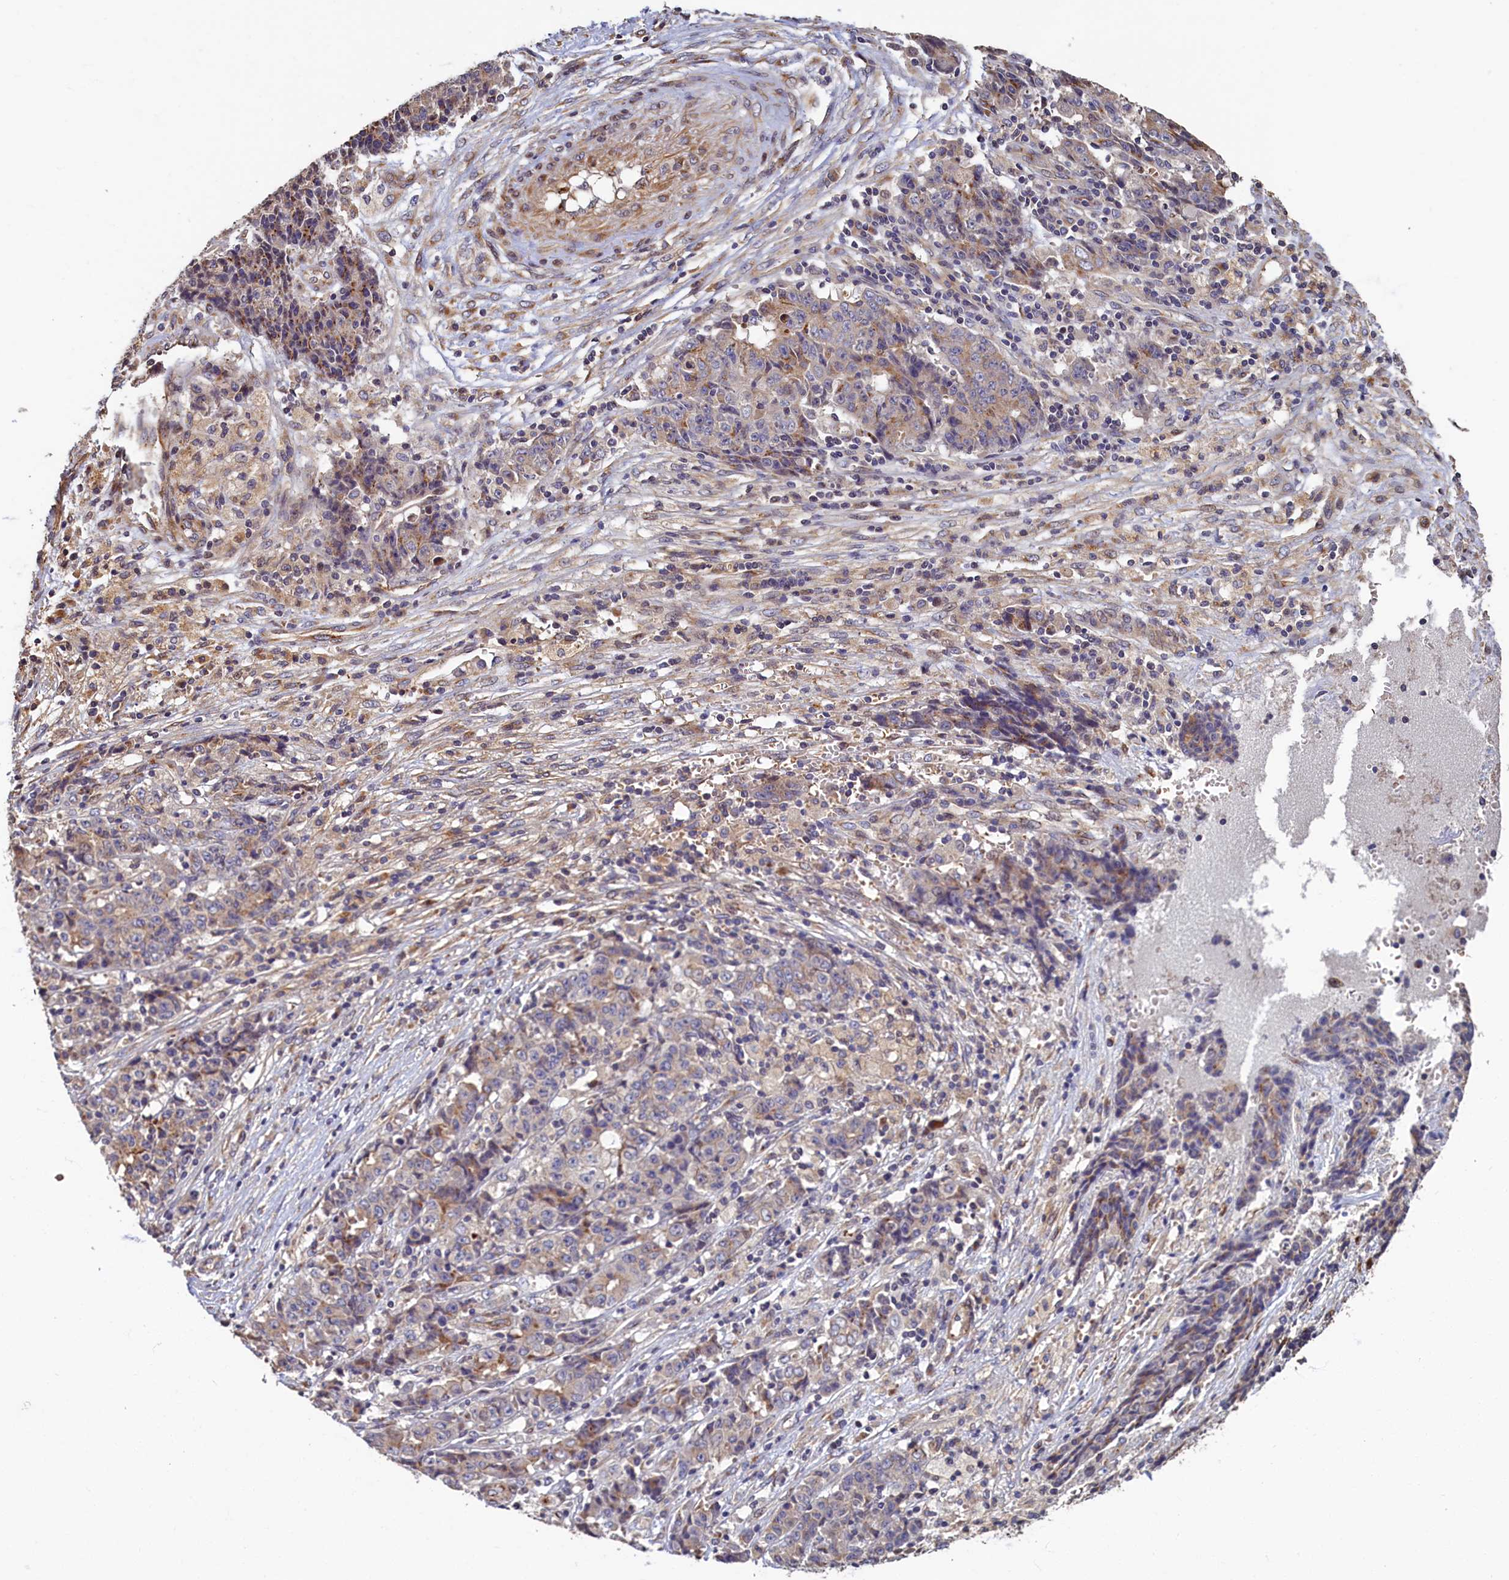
{"staining": {"intensity": "moderate", "quantity": "<25%", "location": "cytoplasmic/membranous"}, "tissue": "ovarian cancer", "cell_type": "Tumor cells", "image_type": "cancer", "snomed": [{"axis": "morphology", "description": "Carcinoma, endometroid"}, {"axis": "topography", "description": "Ovary"}], "caption": "The micrograph displays staining of ovarian cancer, revealing moderate cytoplasmic/membranous protein expression (brown color) within tumor cells.", "gene": "TMEM181", "patient": {"sex": "female", "age": 42}}